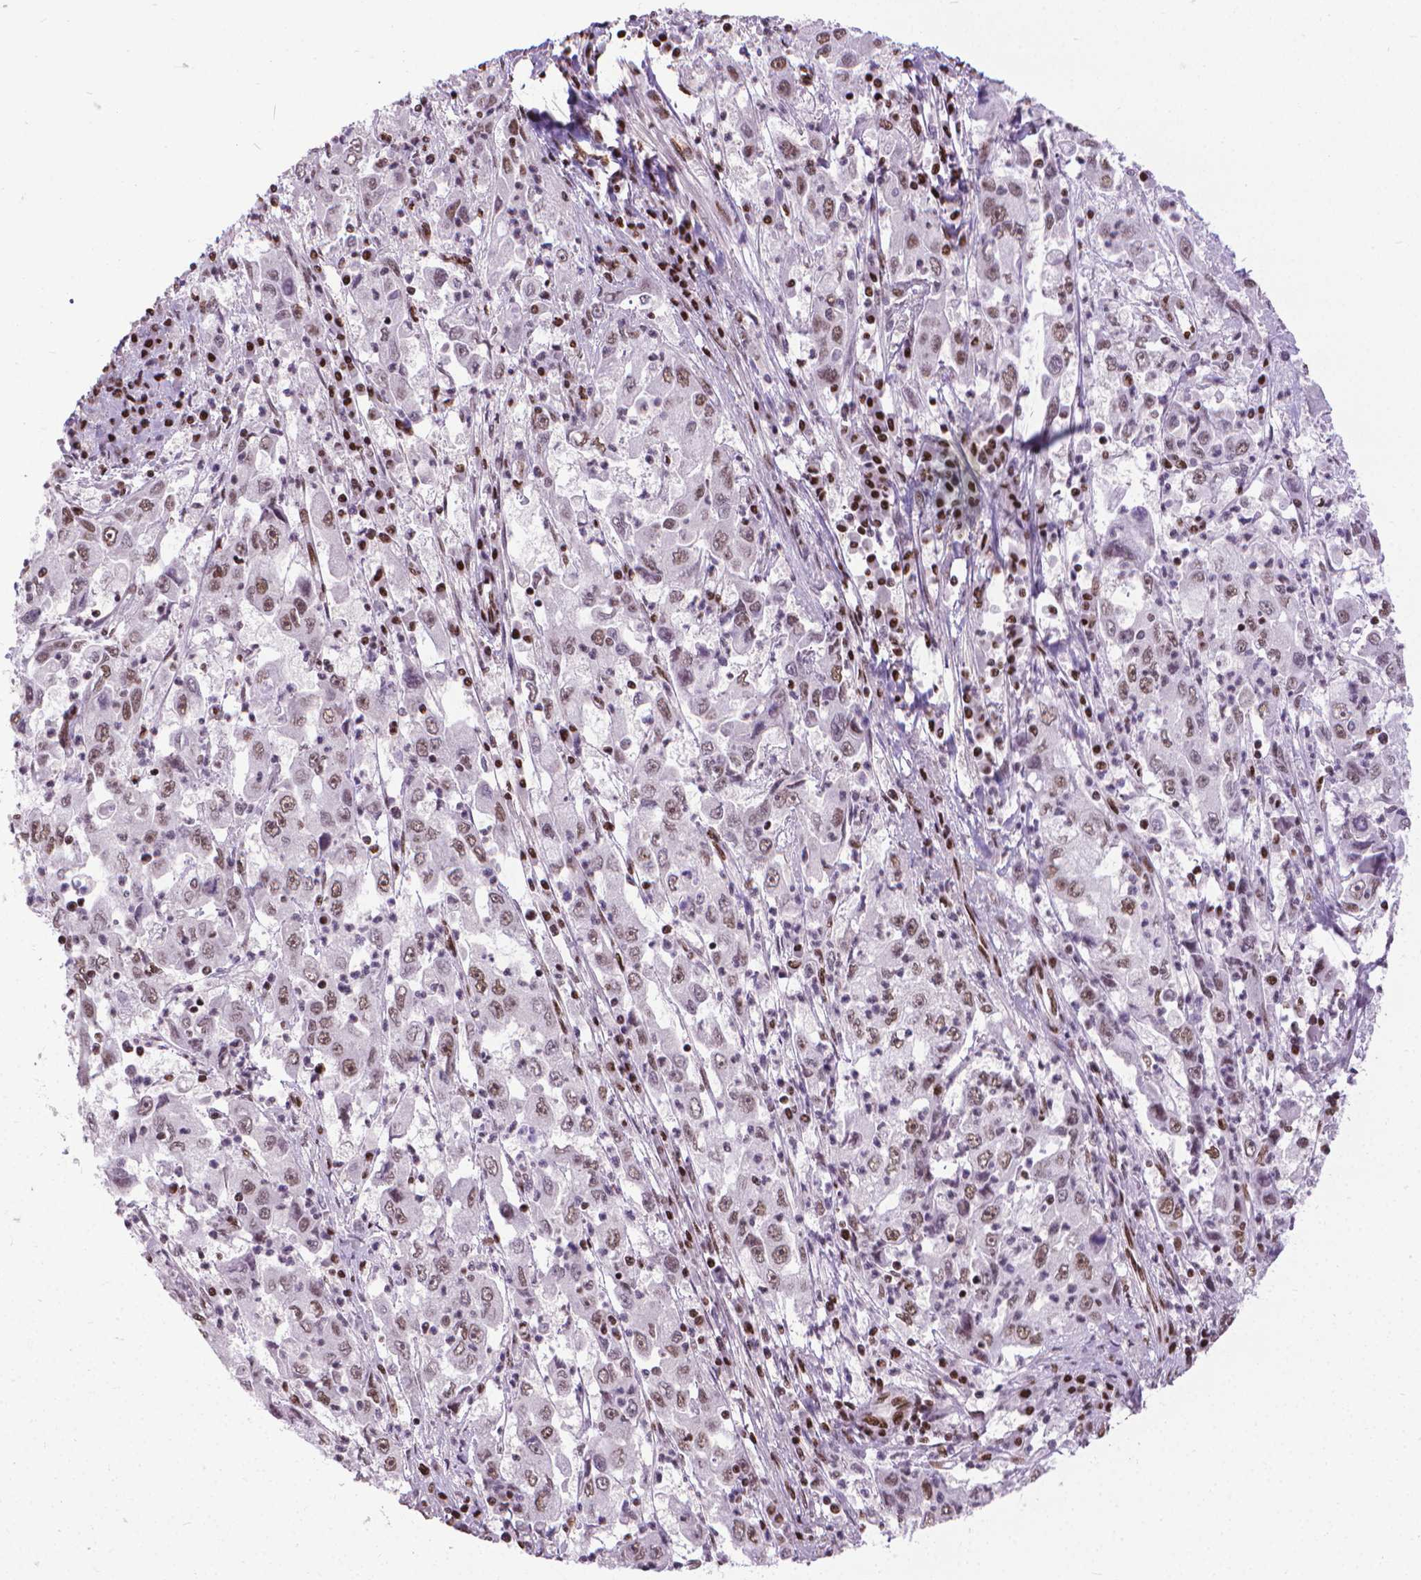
{"staining": {"intensity": "moderate", "quantity": ">75%", "location": "nuclear"}, "tissue": "cervical cancer", "cell_type": "Tumor cells", "image_type": "cancer", "snomed": [{"axis": "morphology", "description": "Squamous cell carcinoma, NOS"}, {"axis": "topography", "description": "Cervix"}], "caption": "Human cervical cancer (squamous cell carcinoma) stained with a protein marker exhibits moderate staining in tumor cells.", "gene": "AKAP8", "patient": {"sex": "female", "age": 36}}